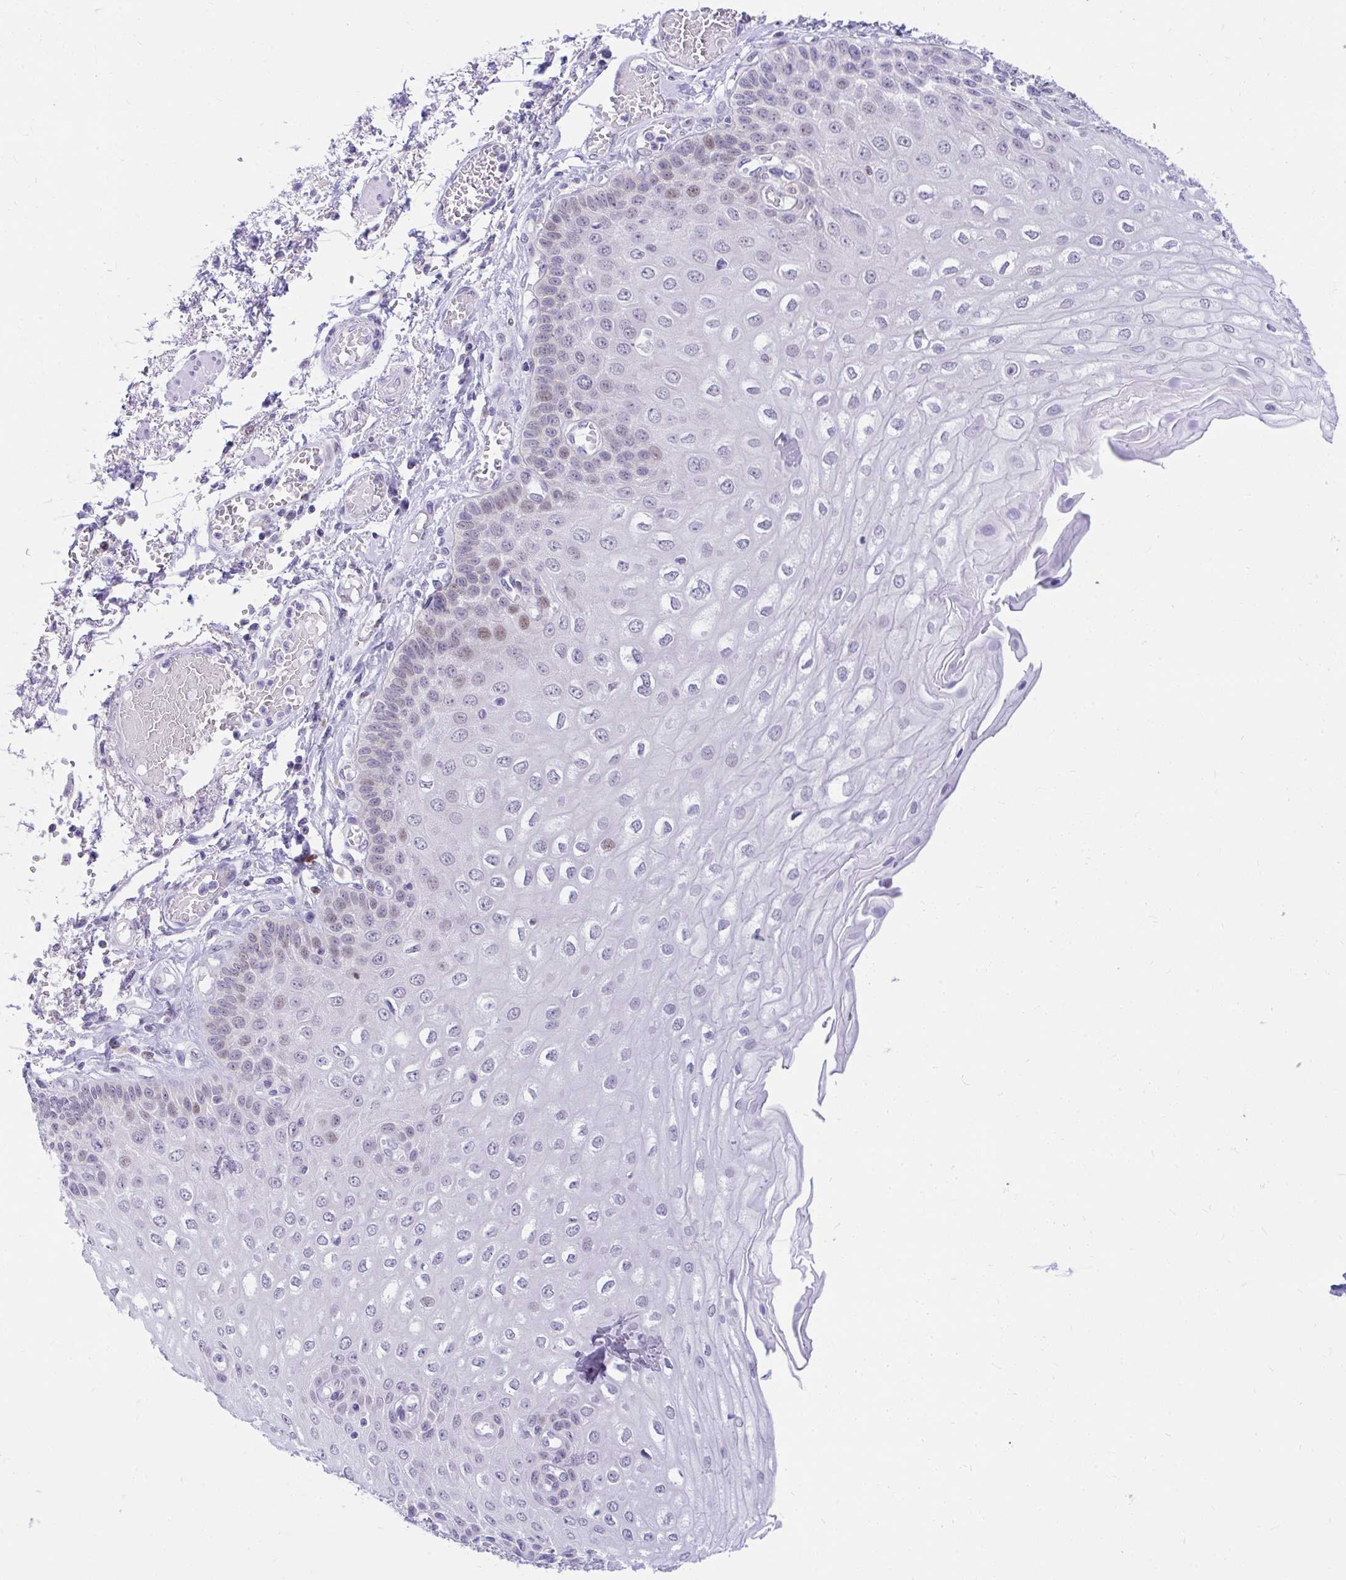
{"staining": {"intensity": "weak", "quantity": "25%-75%", "location": "nuclear"}, "tissue": "esophagus", "cell_type": "Squamous epithelial cells", "image_type": "normal", "snomed": [{"axis": "morphology", "description": "Normal tissue, NOS"}, {"axis": "morphology", "description": "Adenocarcinoma, NOS"}, {"axis": "topography", "description": "Esophagus"}], "caption": "Immunohistochemical staining of benign human esophagus shows 25%-75% levels of weak nuclear protein staining in approximately 25%-75% of squamous epithelial cells. The protein of interest is shown in brown color, while the nuclei are stained blue.", "gene": "GLB1L2", "patient": {"sex": "male", "age": 81}}